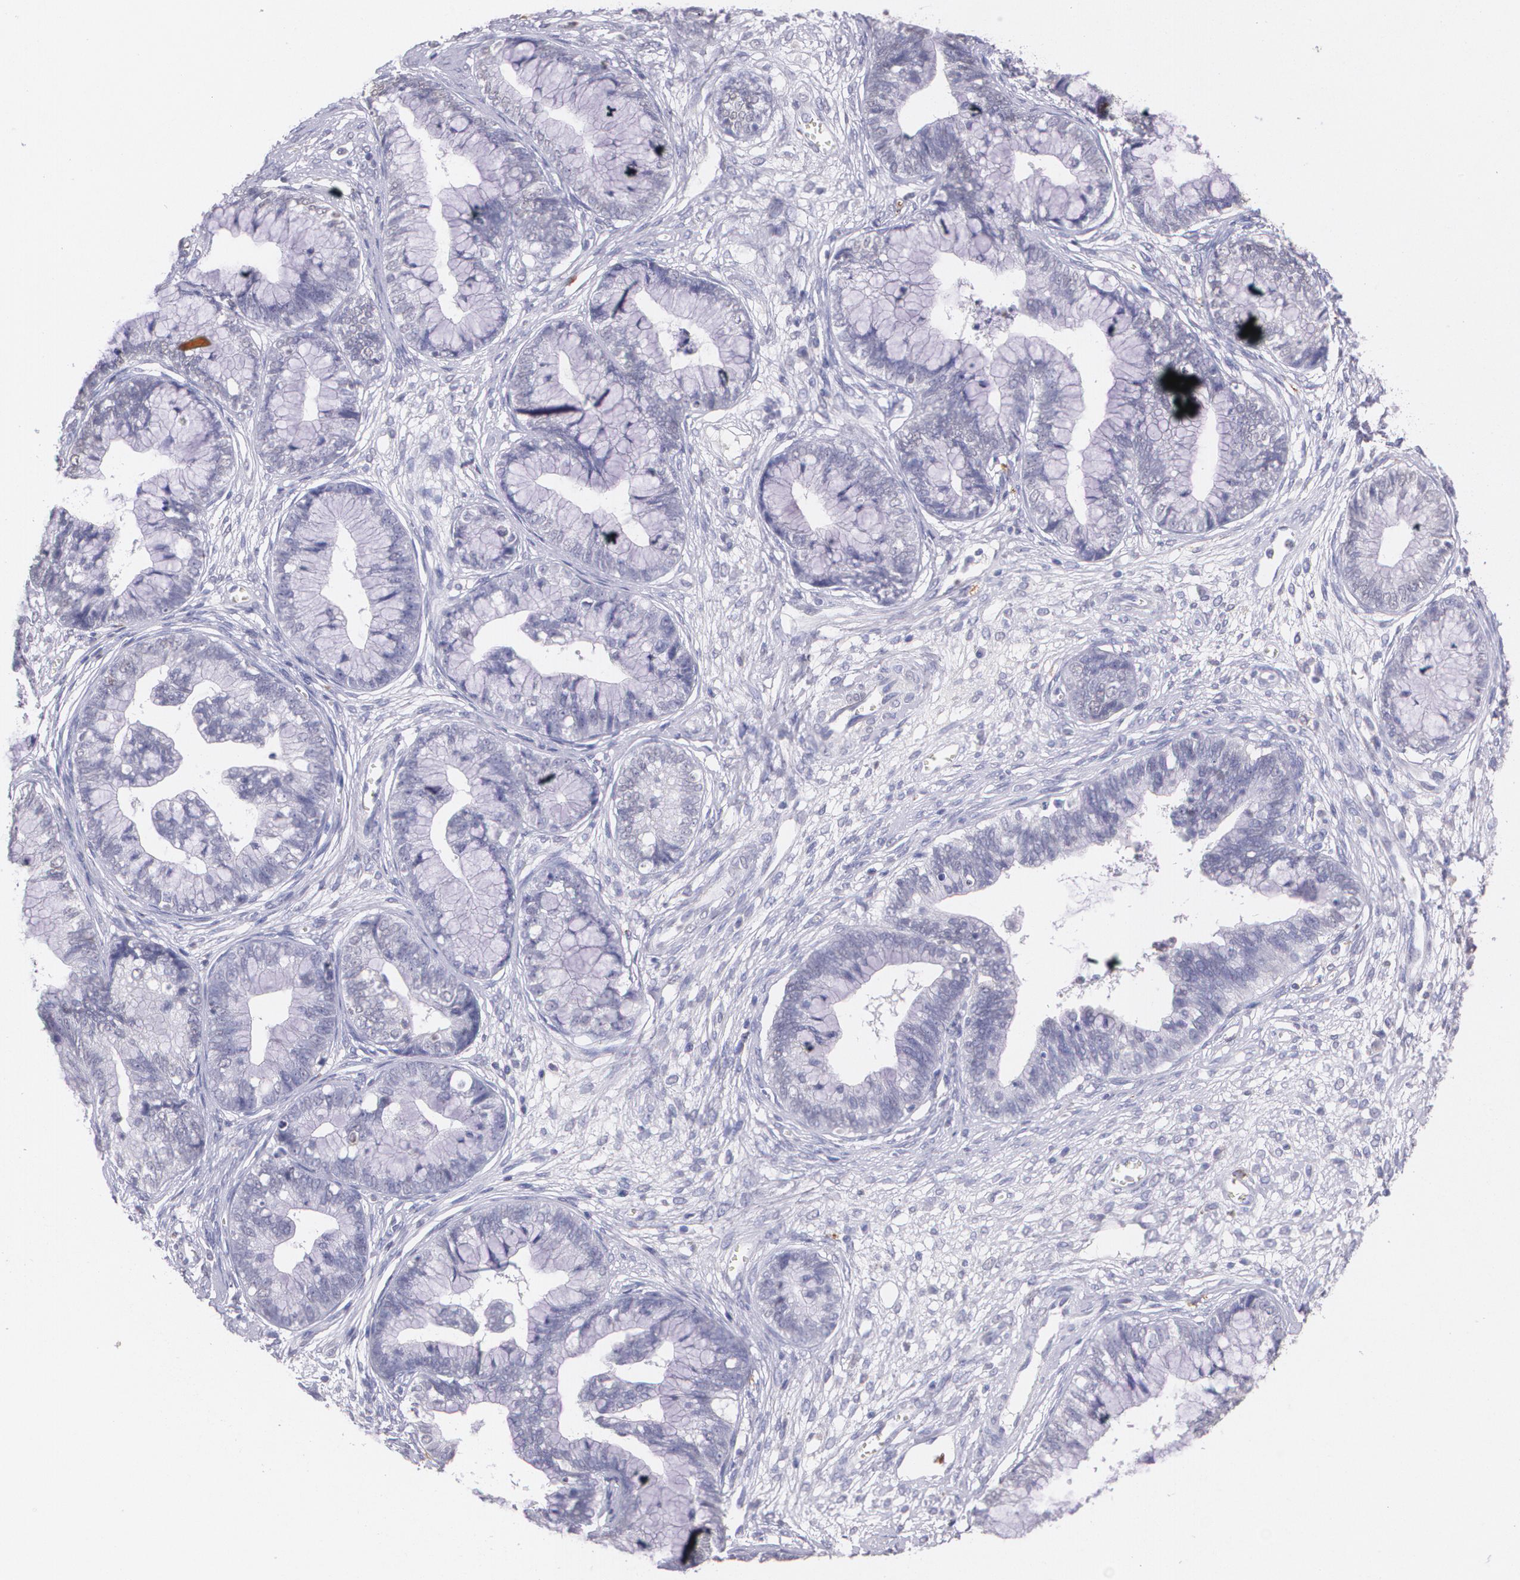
{"staining": {"intensity": "negative", "quantity": "none", "location": "none"}, "tissue": "cervical cancer", "cell_type": "Tumor cells", "image_type": "cancer", "snomed": [{"axis": "morphology", "description": "Adenocarcinoma, NOS"}, {"axis": "topography", "description": "Cervix"}], "caption": "Adenocarcinoma (cervical) stained for a protein using immunohistochemistry (IHC) shows no positivity tumor cells.", "gene": "RTN1", "patient": {"sex": "female", "age": 44}}